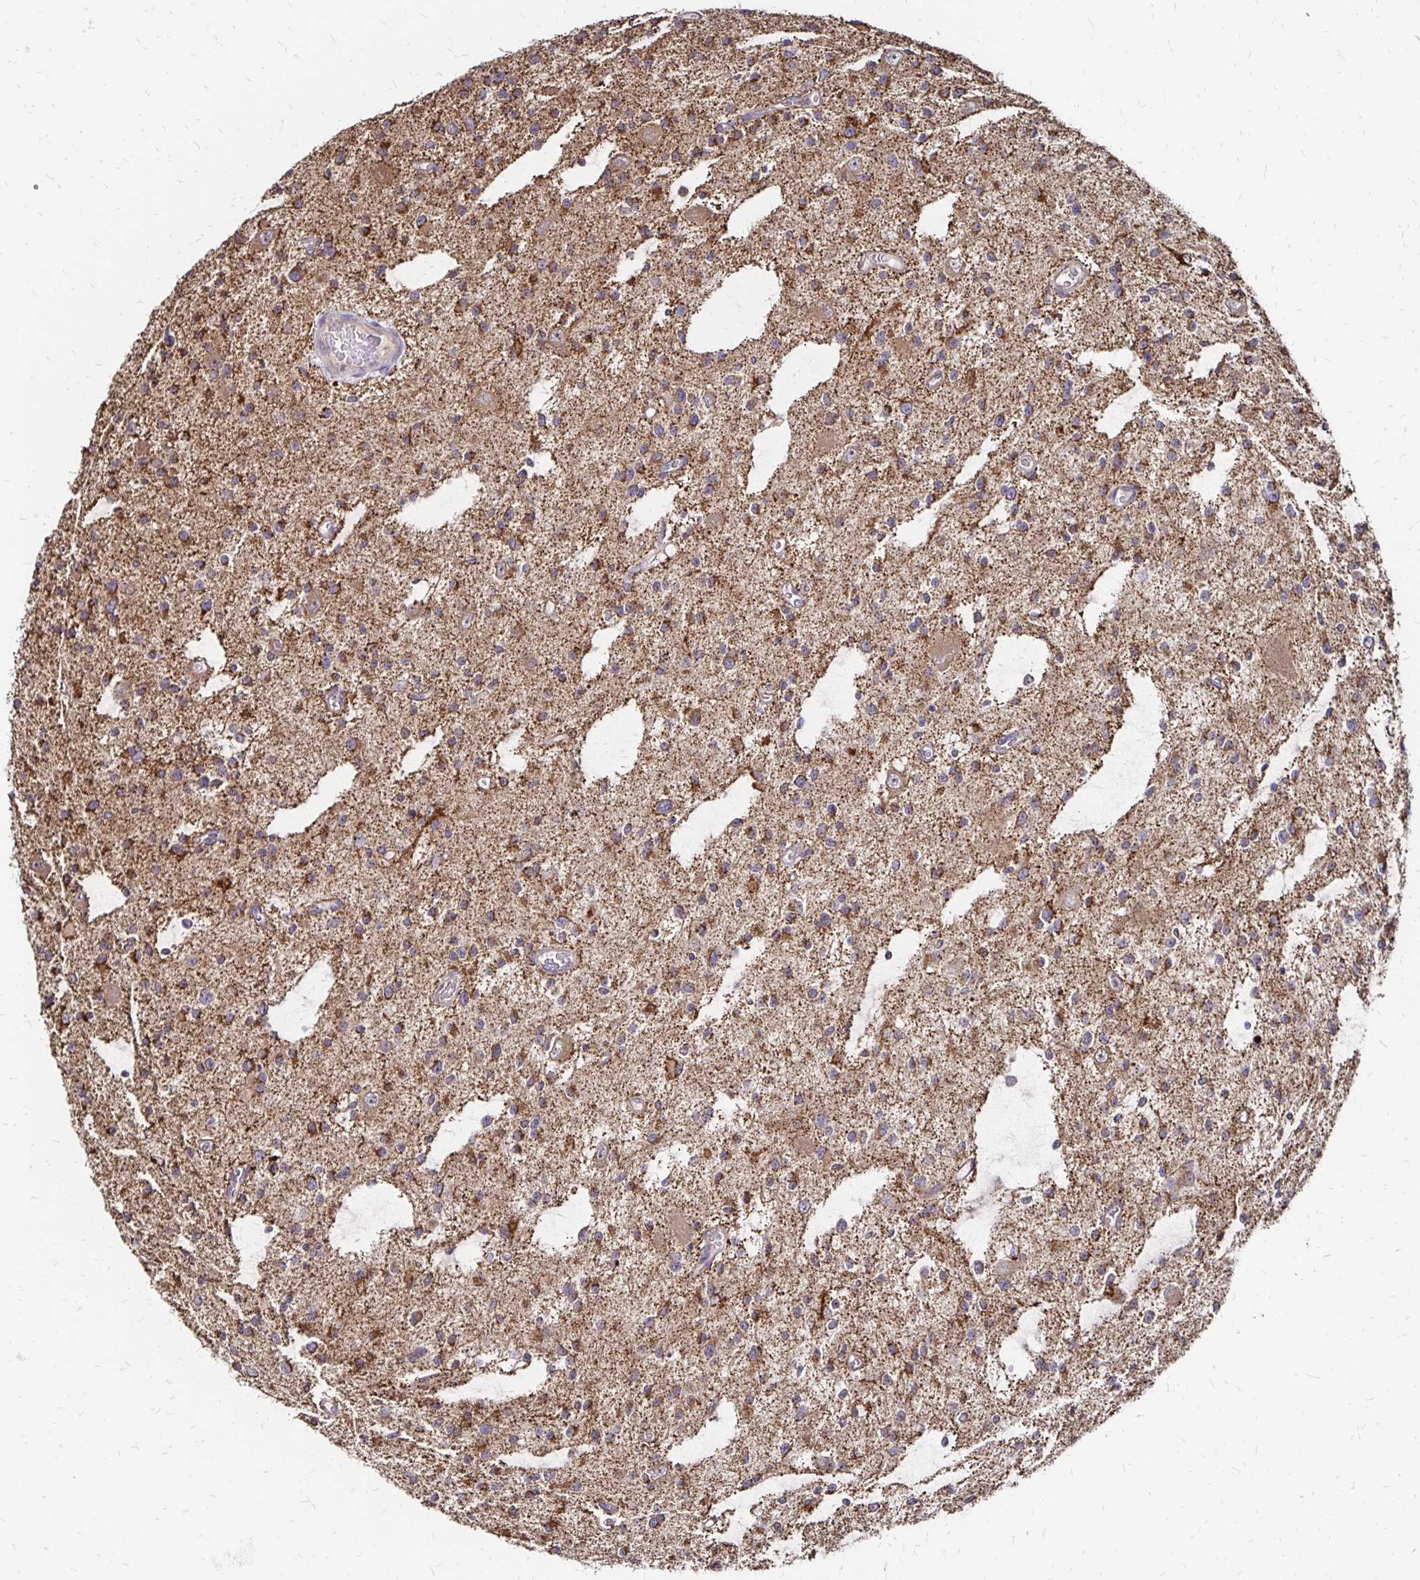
{"staining": {"intensity": "moderate", "quantity": ">75%", "location": "cytoplasmic/membranous"}, "tissue": "glioma", "cell_type": "Tumor cells", "image_type": "cancer", "snomed": [{"axis": "morphology", "description": "Glioma, malignant, Low grade"}, {"axis": "topography", "description": "Brain"}], "caption": "DAB immunohistochemical staining of human malignant glioma (low-grade) exhibits moderate cytoplasmic/membranous protein positivity in approximately >75% of tumor cells.", "gene": "ZW10", "patient": {"sex": "male", "age": 43}}